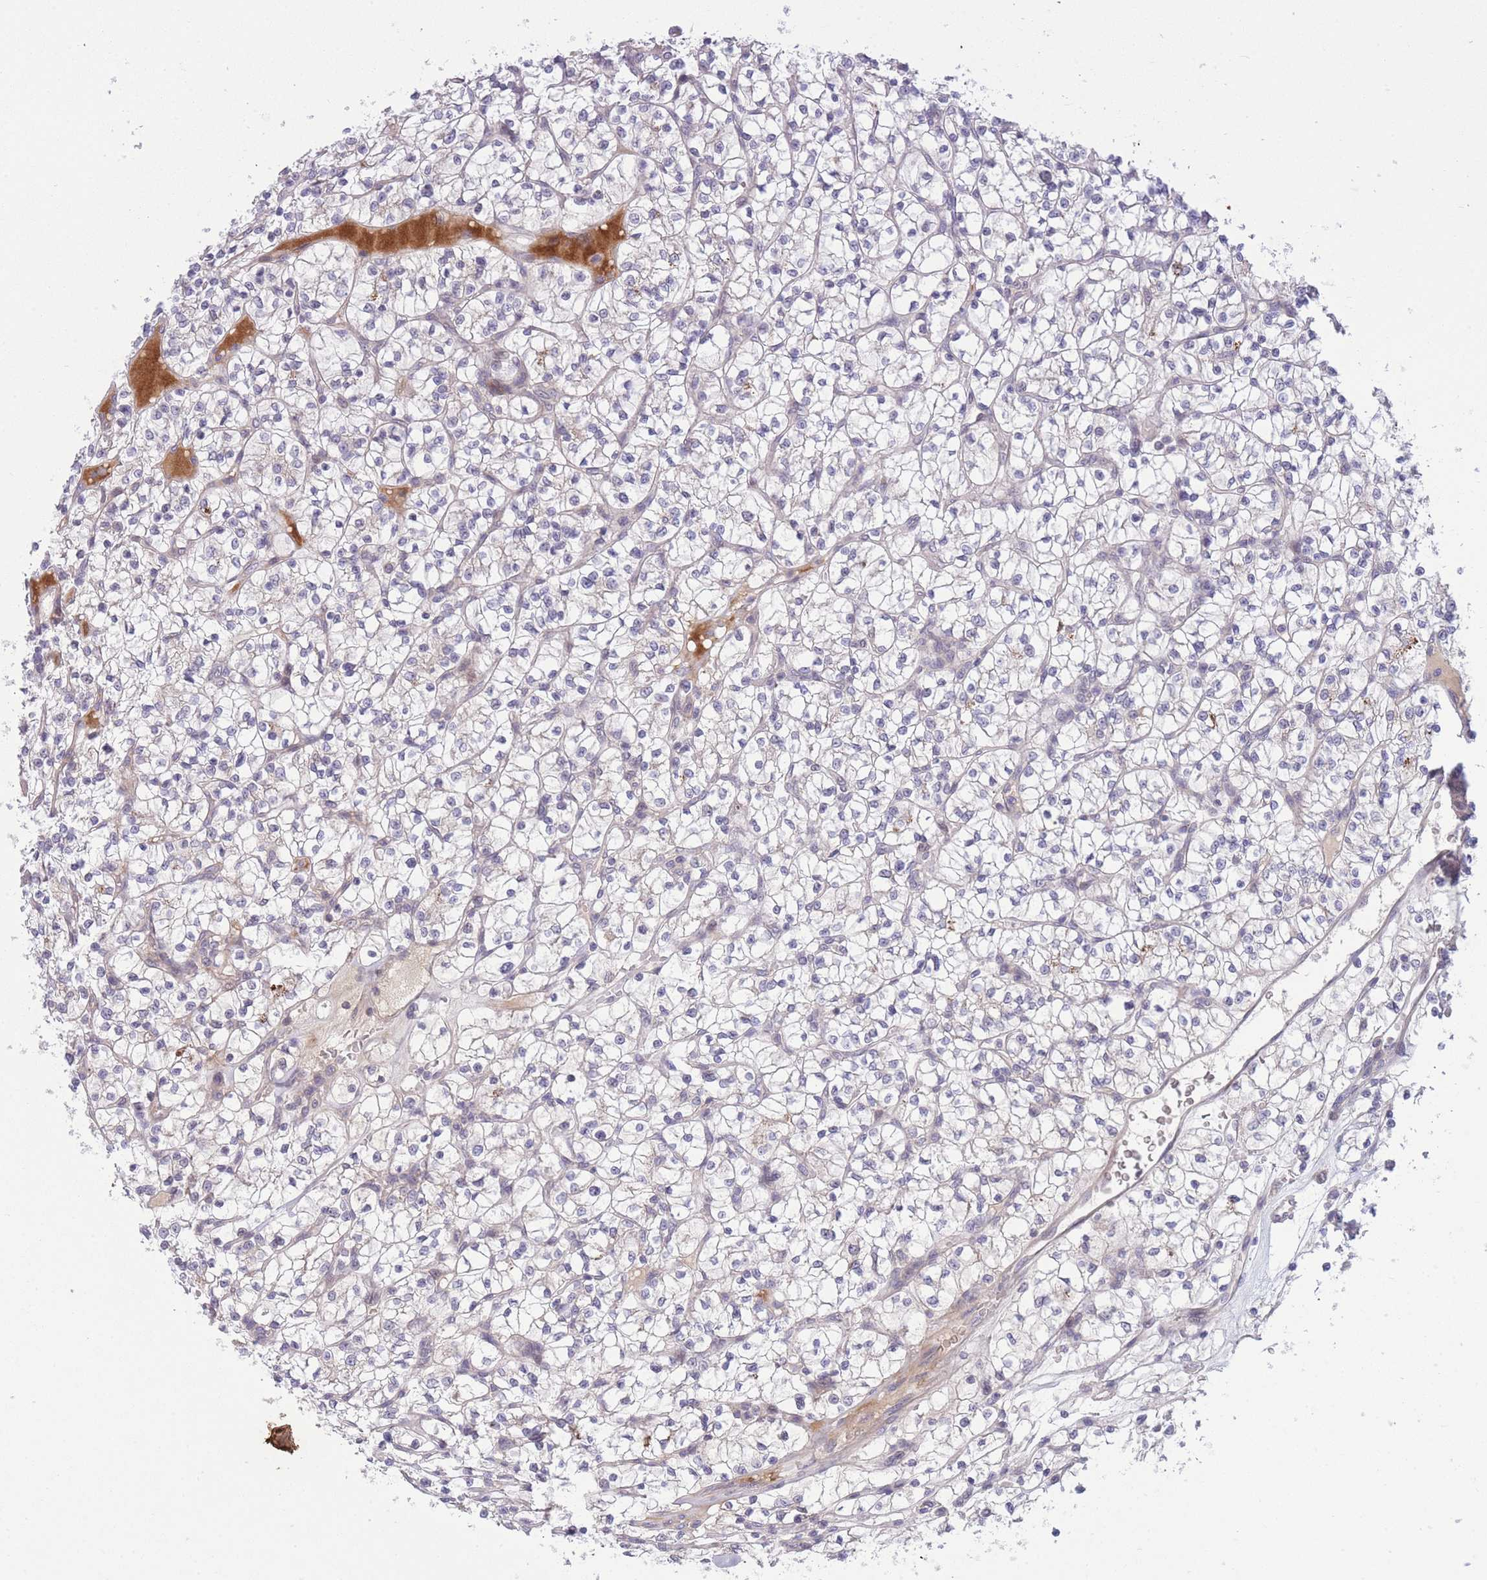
{"staining": {"intensity": "negative", "quantity": "none", "location": "none"}, "tissue": "renal cancer", "cell_type": "Tumor cells", "image_type": "cancer", "snomed": [{"axis": "morphology", "description": "Adenocarcinoma, NOS"}, {"axis": "topography", "description": "Kidney"}], "caption": "DAB immunohistochemical staining of adenocarcinoma (renal) displays no significant positivity in tumor cells.", "gene": "CDC25B", "patient": {"sex": "female", "age": 64}}